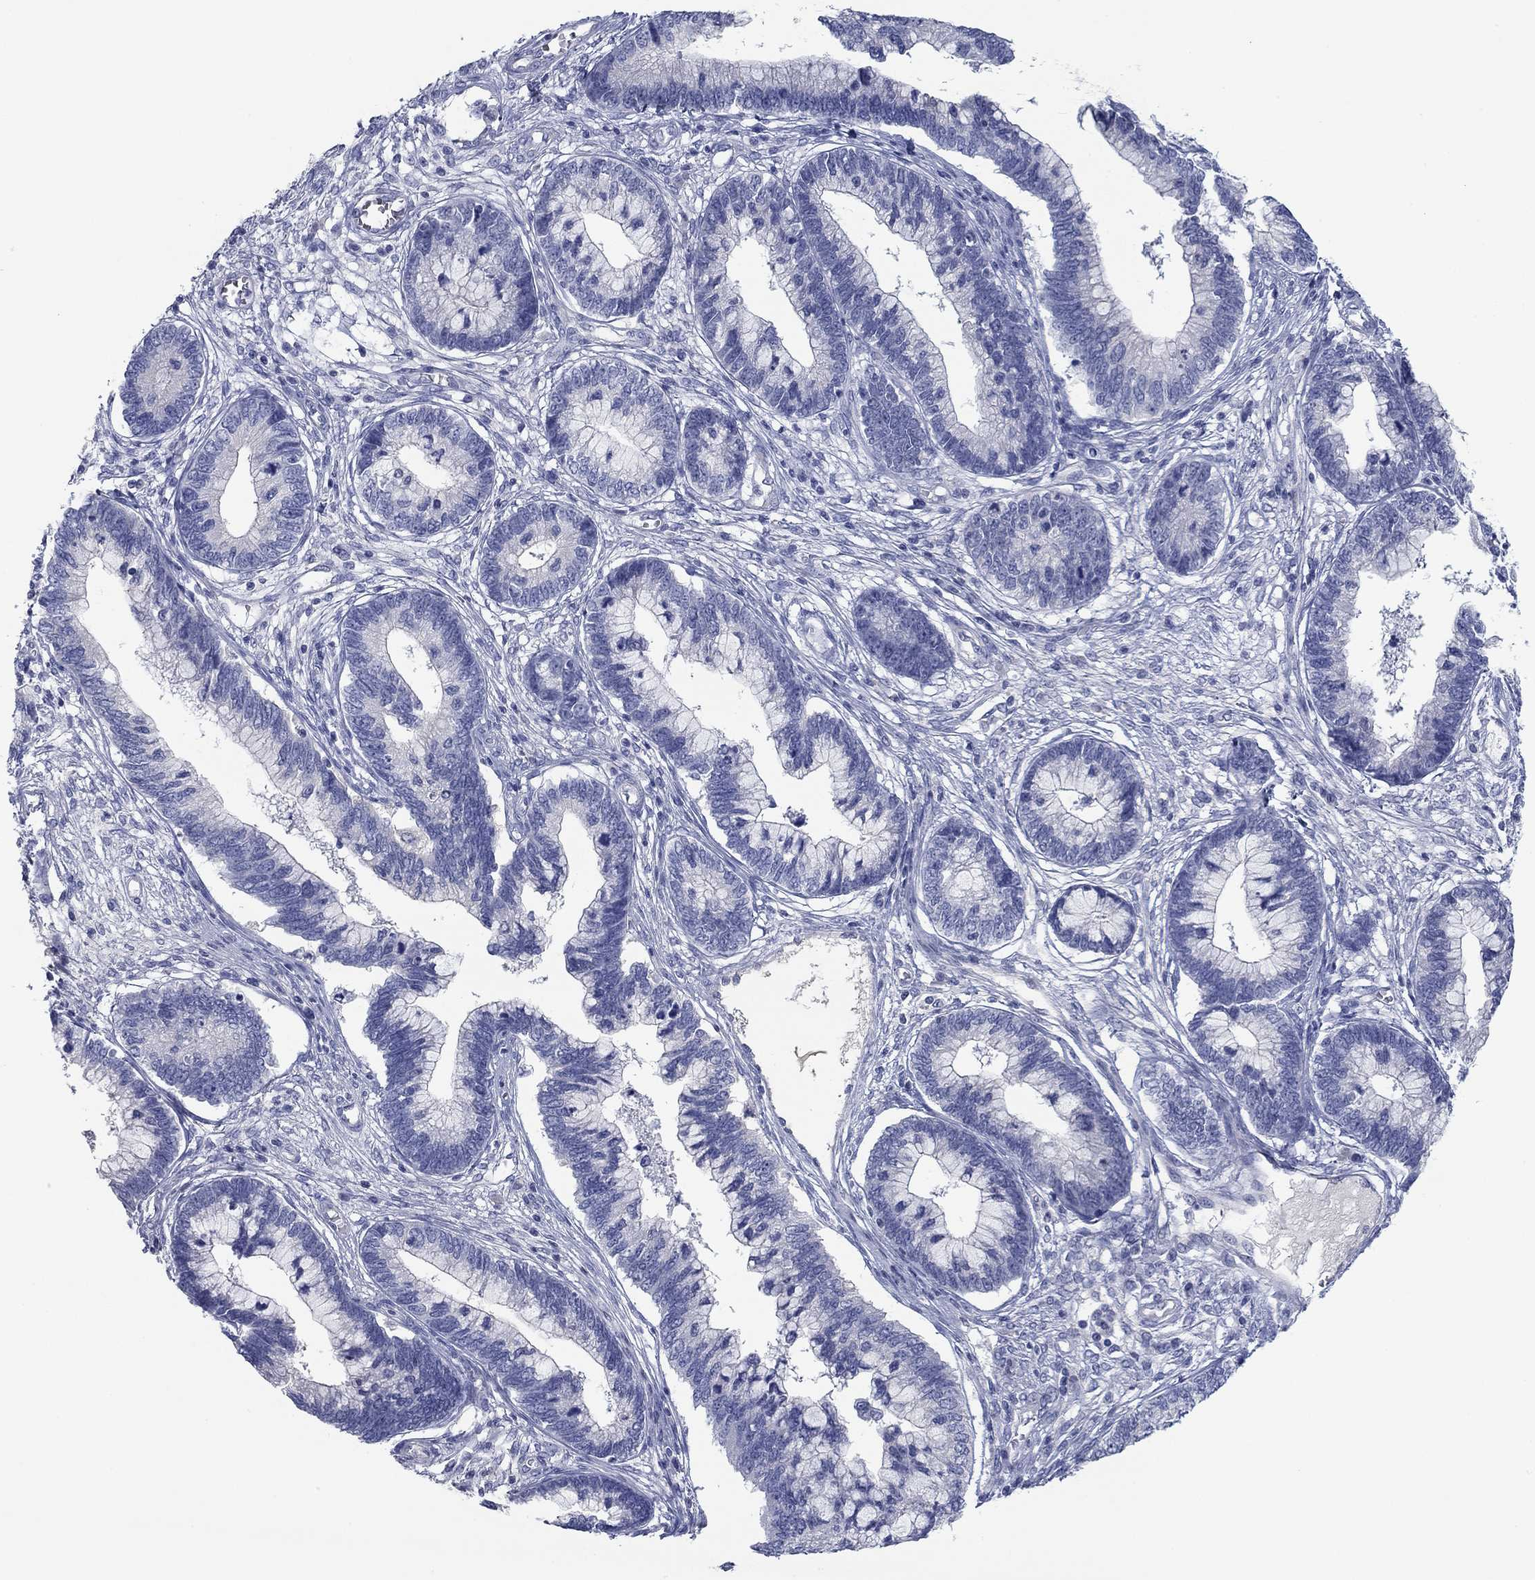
{"staining": {"intensity": "negative", "quantity": "none", "location": "none"}, "tissue": "cervical cancer", "cell_type": "Tumor cells", "image_type": "cancer", "snomed": [{"axis": "morphology", "description": "Adenocarcinoma, NOS"}, {"axis": "topography", "description": "Cervix"}], "caption": "Immunohistochemistry histopathology image of cervical cancer (adenocarcinoma) stained for a protein (brown), which reveals no expression in tumor cells. Nuclei are stained in blue.", "gene": "APOC3", "patient": {"sex": "female", "age": 44}}